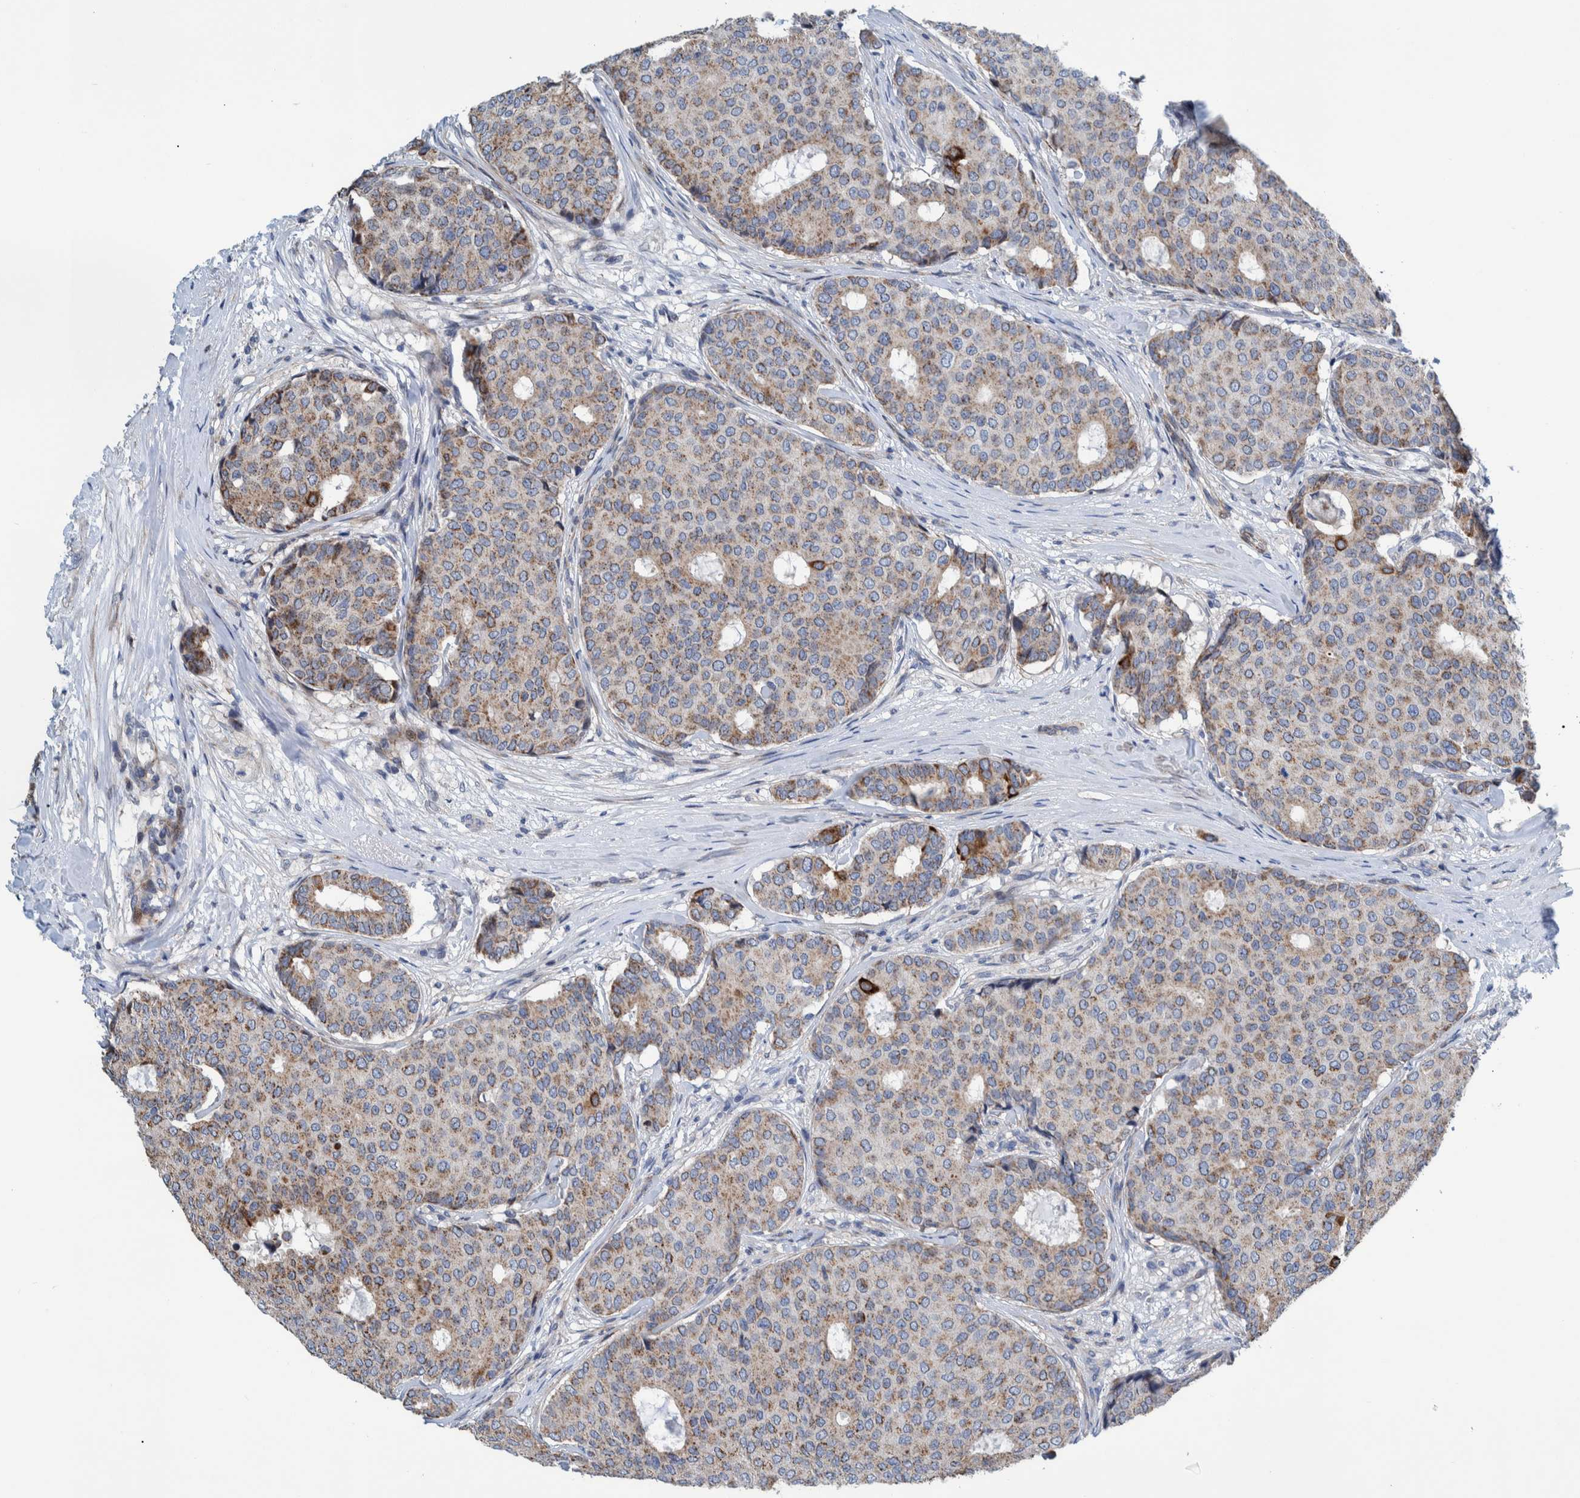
{"staining": {"intensity": "weak", "quantity": ">75%", "location": "cytoplasmic/membranous"}, "tissue": "breast cancer", "cell_type": "Tumor cells", "image_type": "cancer", "snomed": [{"axis": "morphology", "description": "Duct carcinoma"}, {"axis": "topography", "description": "Breast"}], "caption": "Breast cancer tissue shows weak cytoplasmic/membranous expression in about >75% of tumor cells, visualized by immunohistochemistry. Using DAB (brown) and hematoxylin (blue) stains, captured at high magnification using brightfield microscopy.", "gene": "MKS1", "patient": {"sex": "female", "age": 75}}